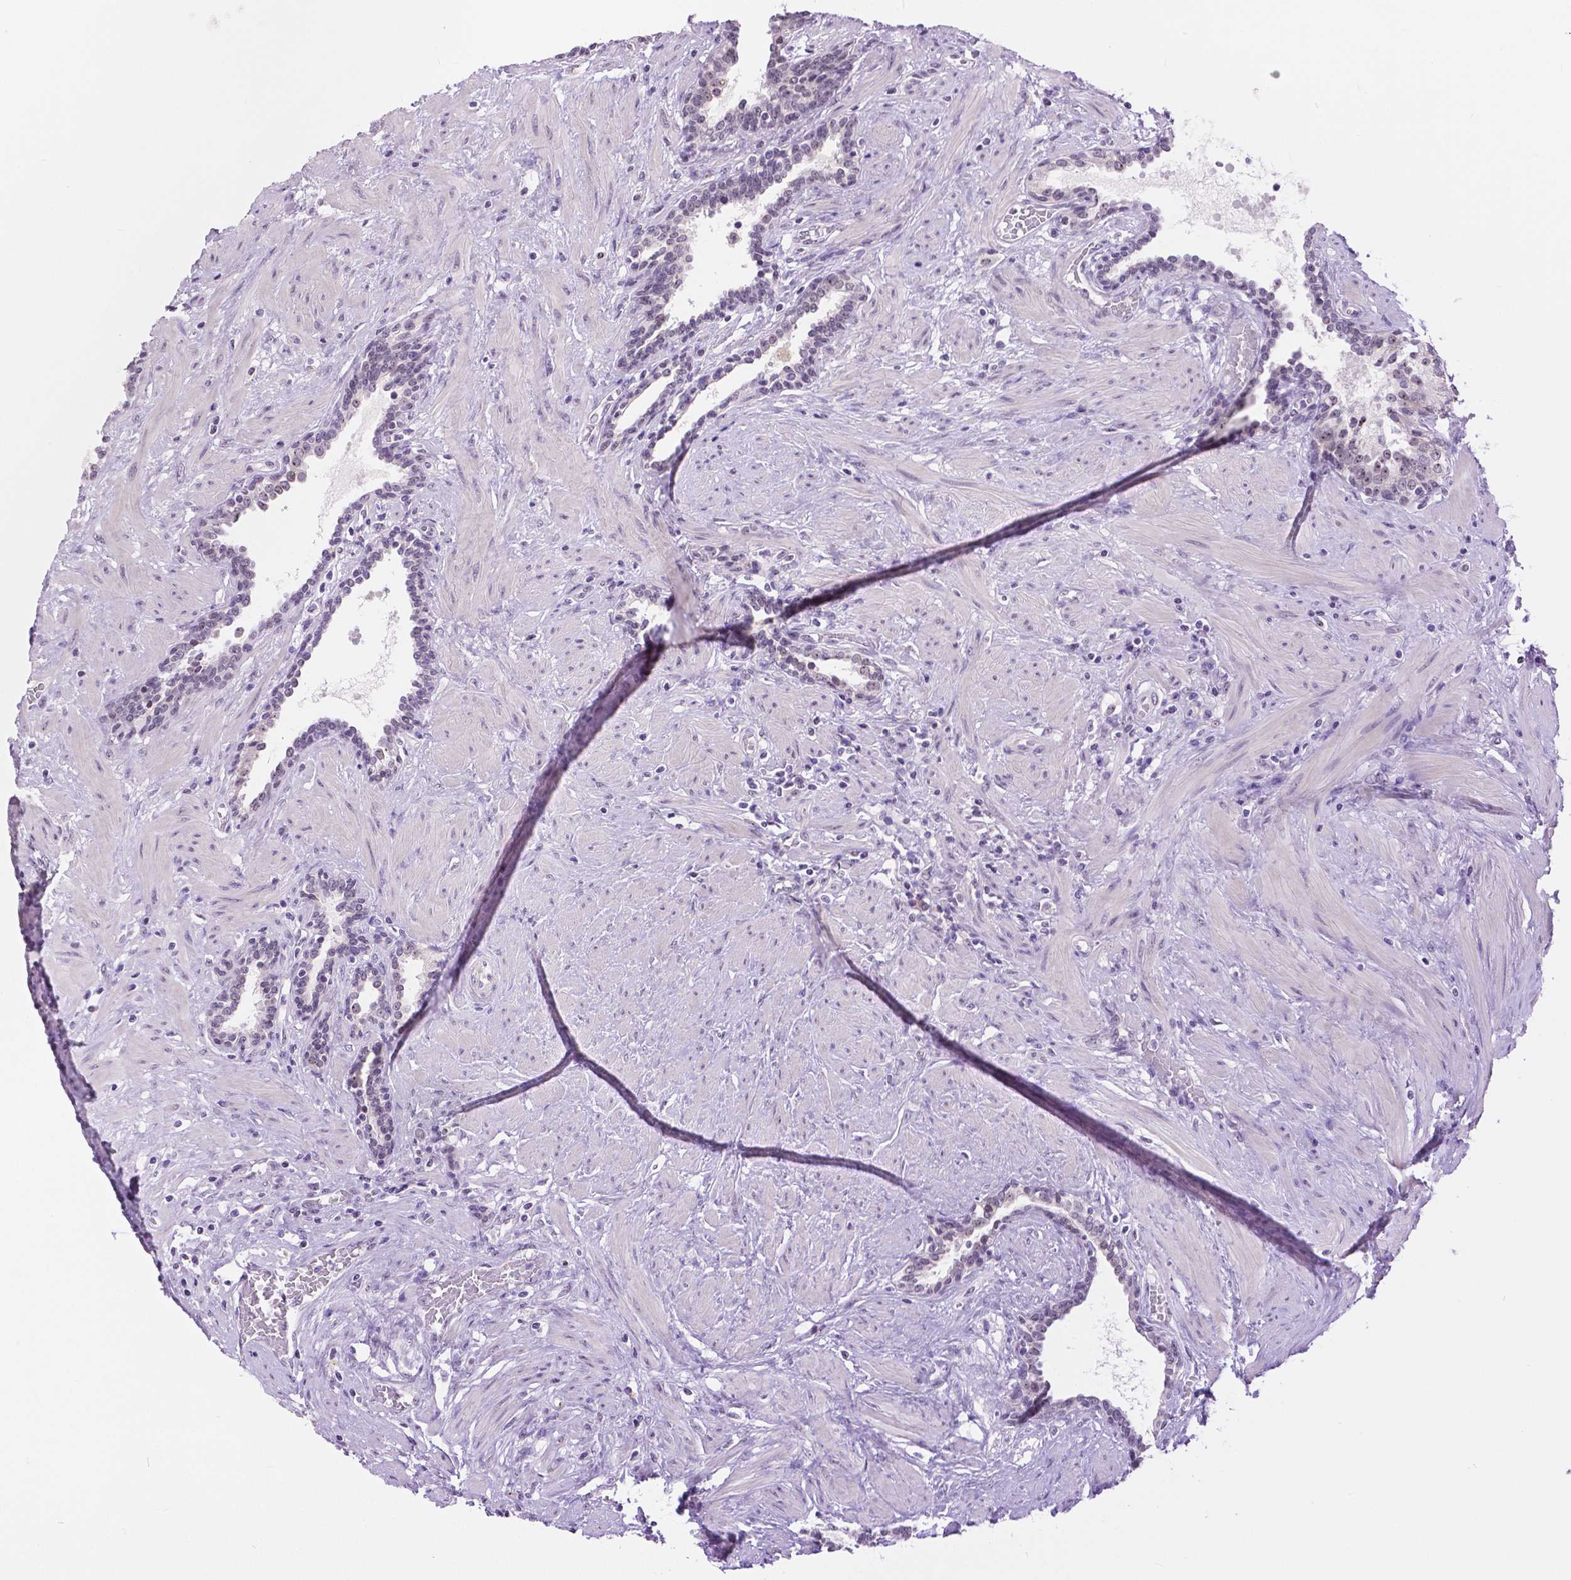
{"staining": {"intensity": "negative", "quantity": "none", "location": "none"}, "tissue": "prostate", "cell_type": "Glandular cells", "image_type": "normal", "snomed": [{"axis": "morphology", "description": "Normal tissue, NOS"}, {"axis": "topography", "description": "Prostate"}], "caption": "High power microscopy histopathology image of an immunohistochemistry histopathology image of normal prostate, revealing no significant positivity in glandular cells.", "gene": "NHP2", "patient": {"sex": "male", "age": 55}}